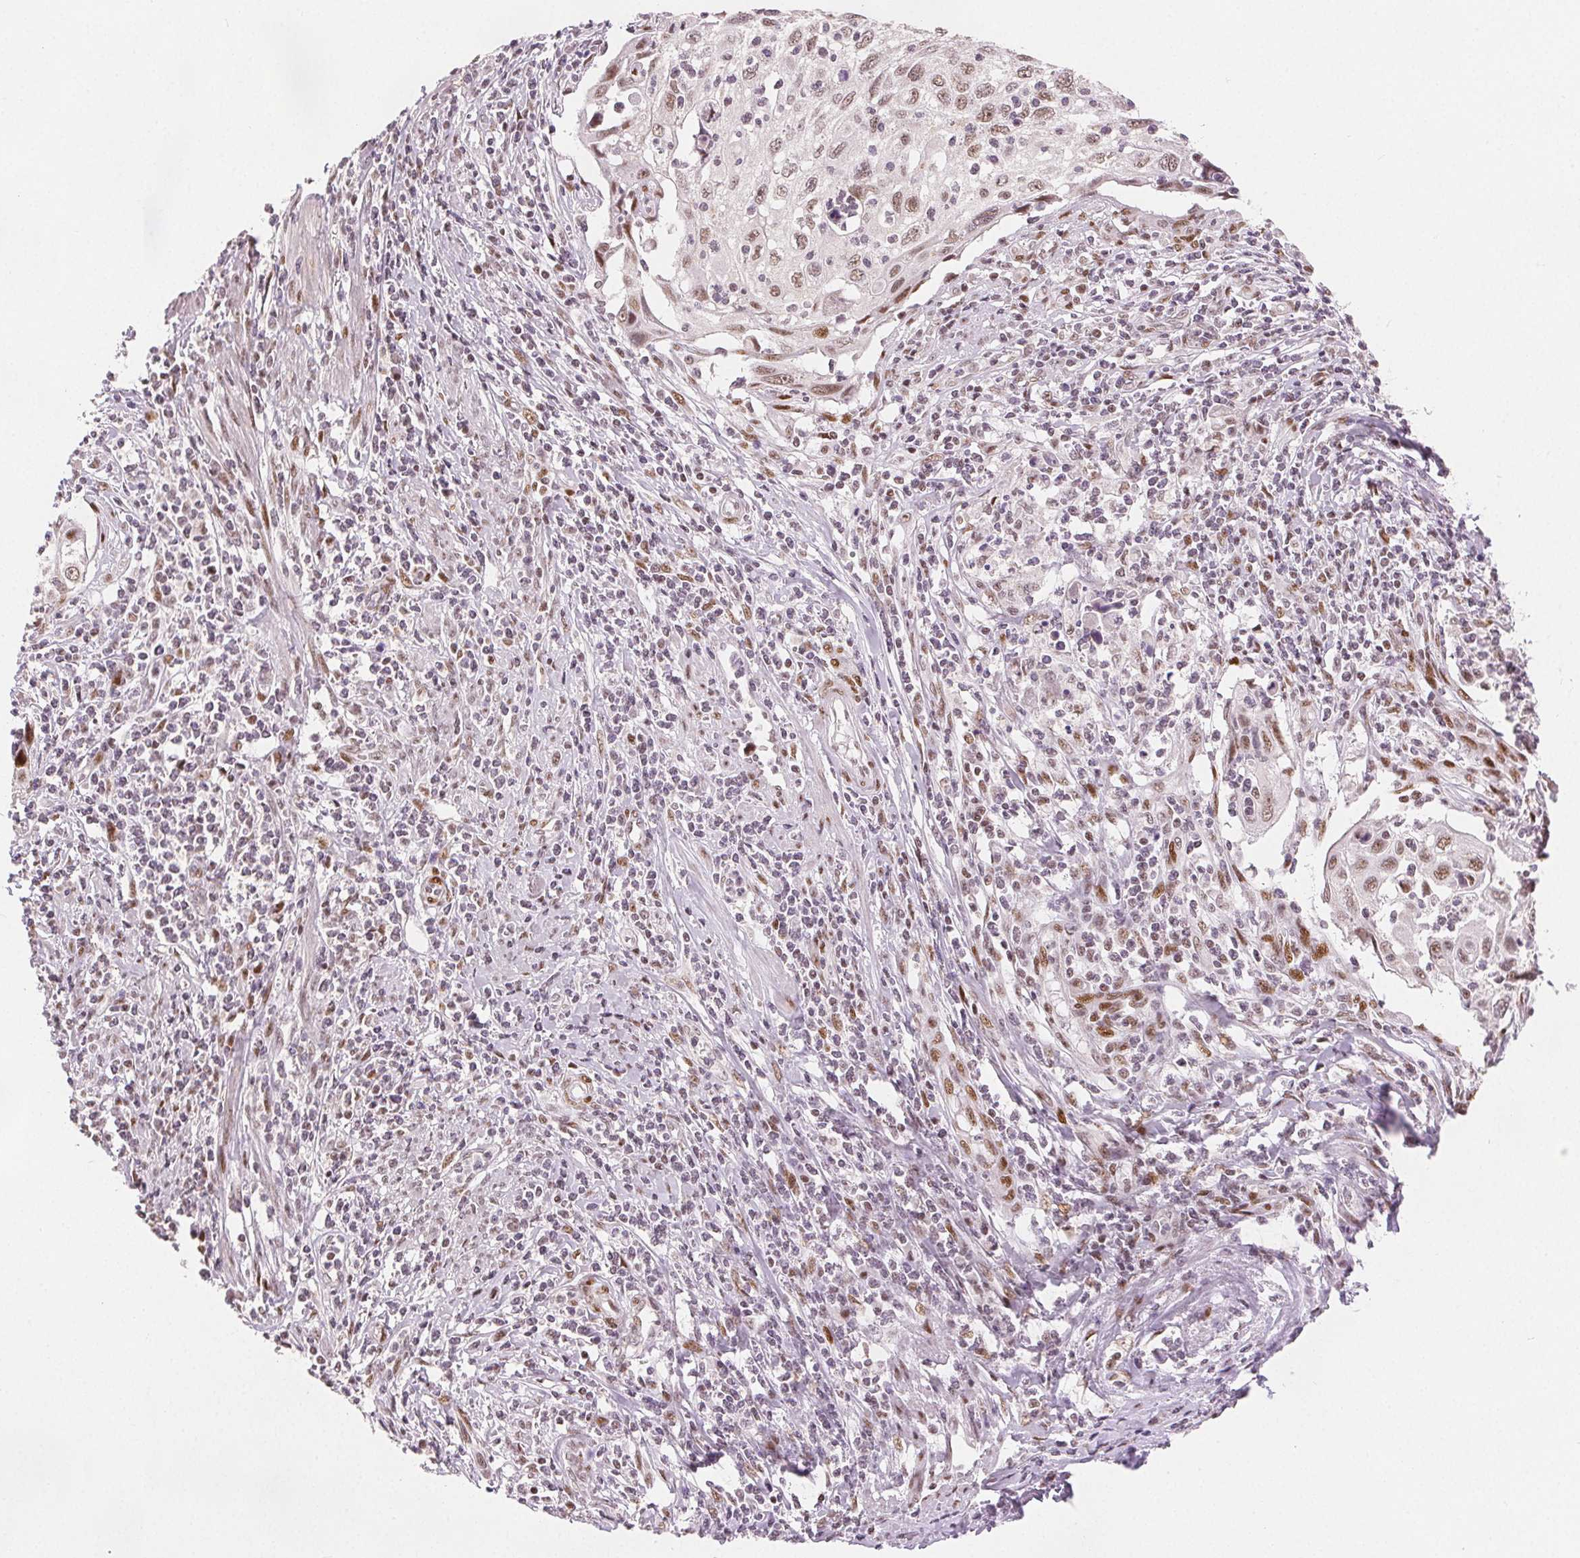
{"staining": {"intensity": "moderate", "quantity": ">75%", "location": "nuclear"}, "tissue": "cervical cancer", "cell_type": "Tumor cells", "image_type": "cancer", "snomed": [{"axis": "morphology", "description": "Squamous cell carcinoma, NOS"}, {"axis": "topography", "description": "Cervix"}], "caption": "Cervical cancer (squamous cell carcinoma) stained for a protein shows moderate nuclear positivity in tumor cells.", "gene": "ZNF703", "patient": {"sex": "female", "age": 70}}